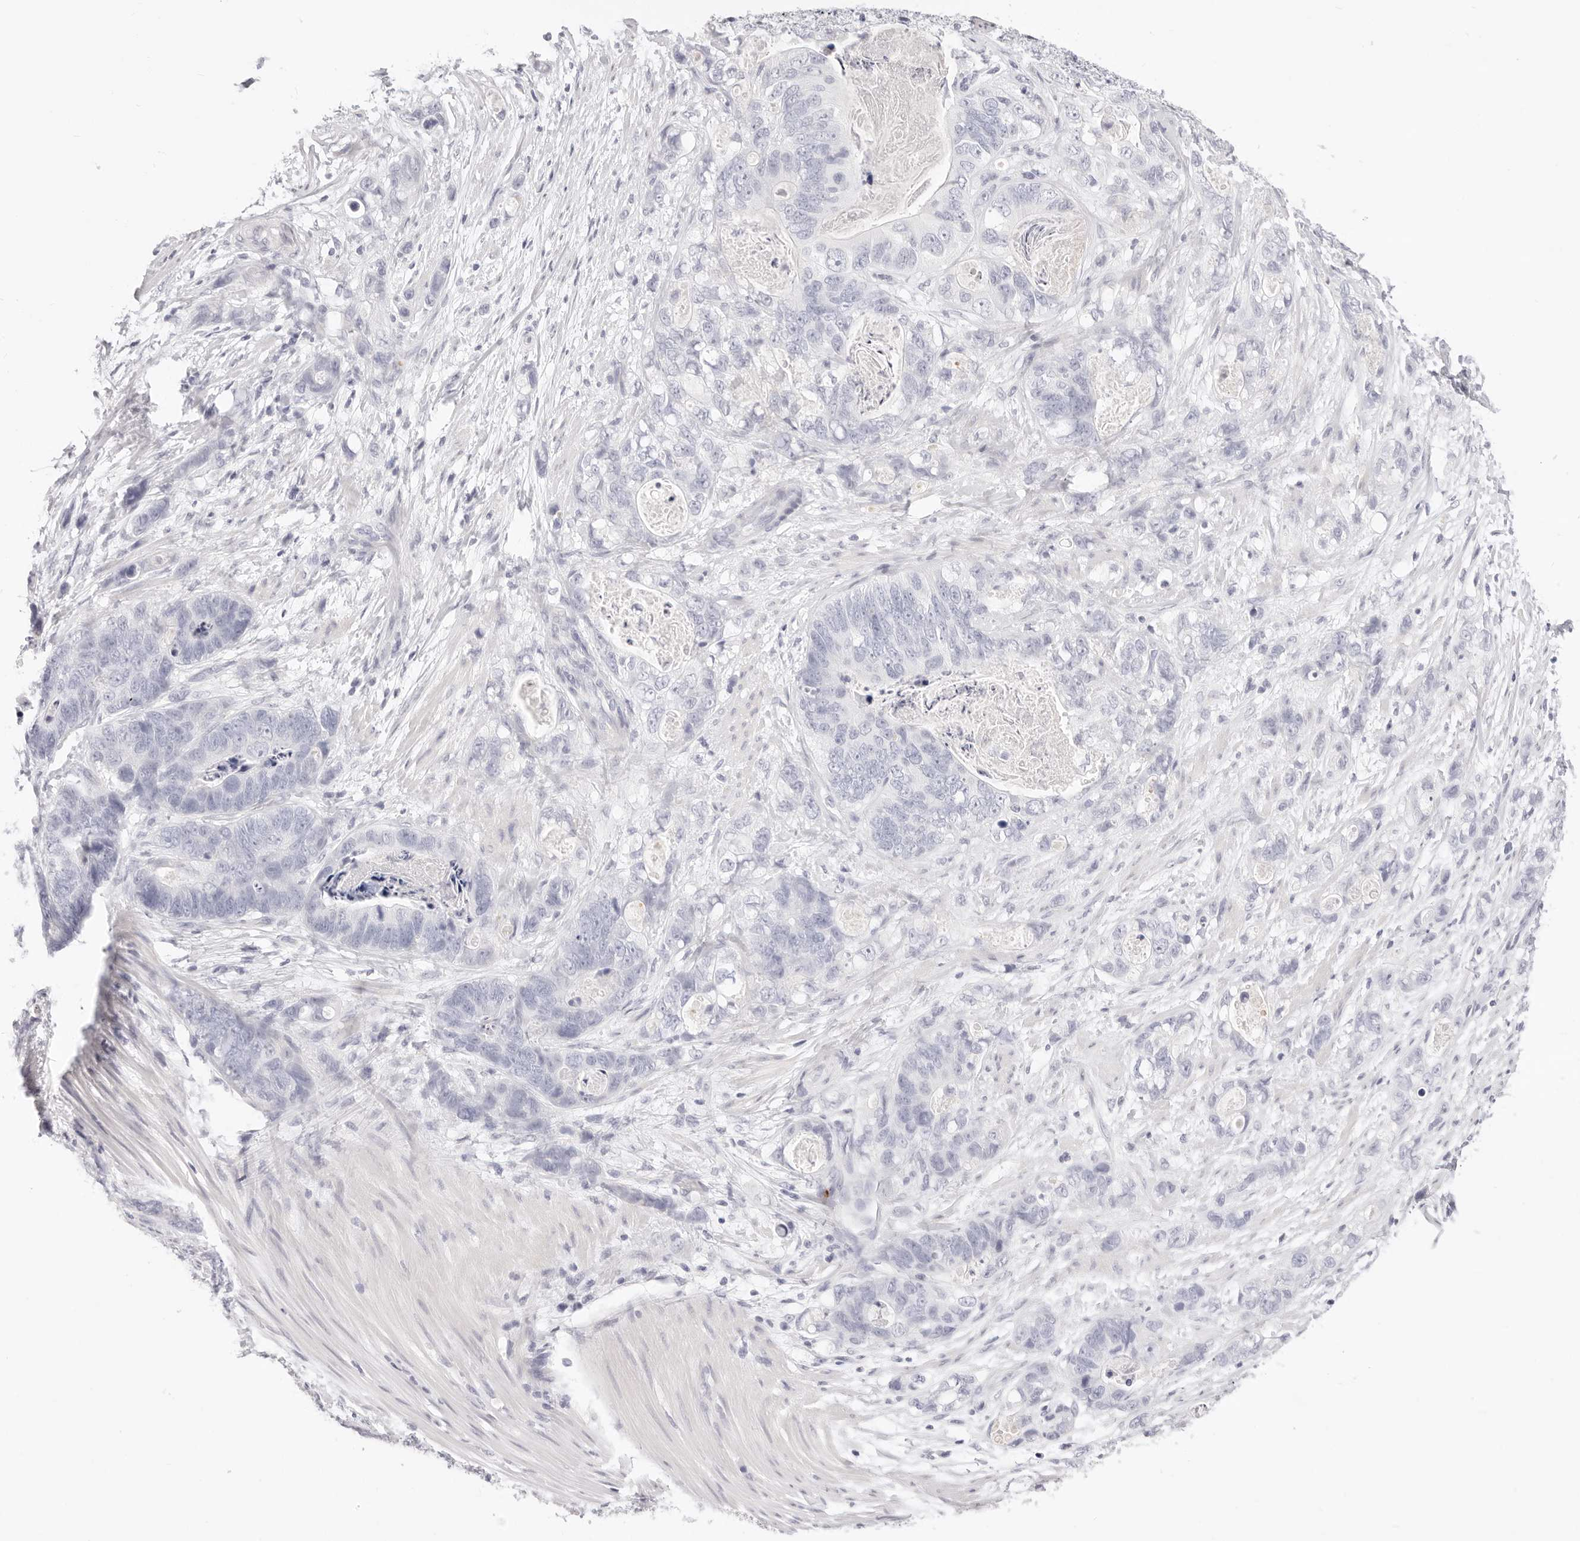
{"staining": {"intensity": "negative", "quantity": "none", "location": "none"}, "tissue": "stomach cancer", "cell_type": "Tumor cells", "image_type": "cancer", "snomed": [{"axis": "morphology", "description": "Normal tissue, NOS"}, {"axis": "morphology", "description": "Adenocarcinoma, NOS"}, {"axis": "topography", "description": "Stomach"}], "caption": "High magnification brightfield microscopy of stomach cancer stained with DAB (brown) and counterstained with hematoxylin (blue): tumor cells show no significant positivity.", "gene": "CAMP", "patient": {"sex": "female", "age": 89}}